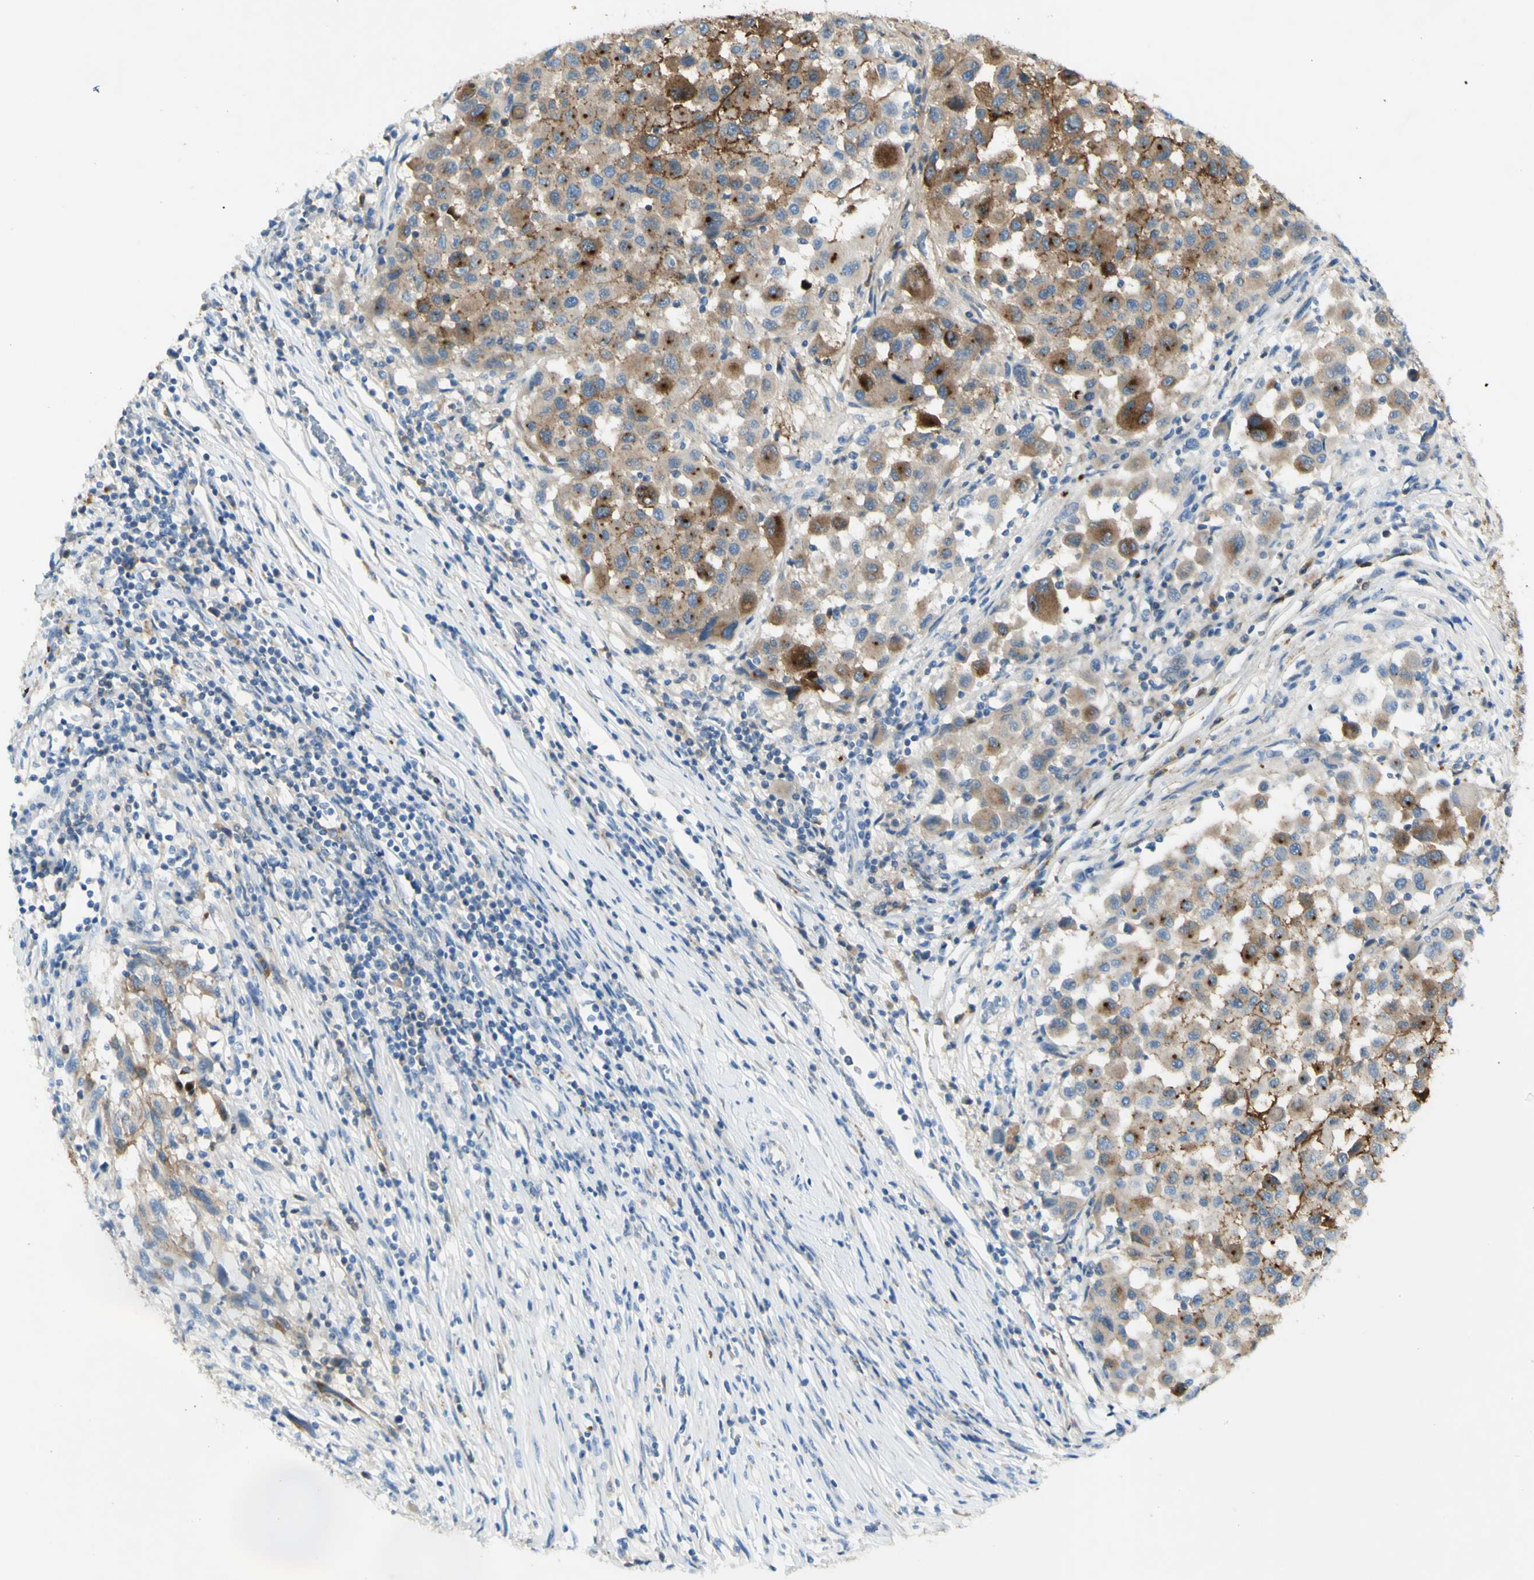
{"staining": {"intensity": "weak", "quantity": ">75%", "location": "cytoplasmic/membranous"}, "tissue": "melanoma", "cell_type": "Tumor cells", "image_type": "cancer", "snomed": [{"axis": "morphology", "description": "Malignant melanoma, Metastatic site"}, {"axis": "topography", "description": "Lymph node"}], "caption": "Protein expression analysis of malignant melanoma (metastatic site) displays weak cytoplasmic/membranous staining in about >75% of tumor cells.", "gene": "GDF15", "patient": {"sex": "male", "age": 61}}